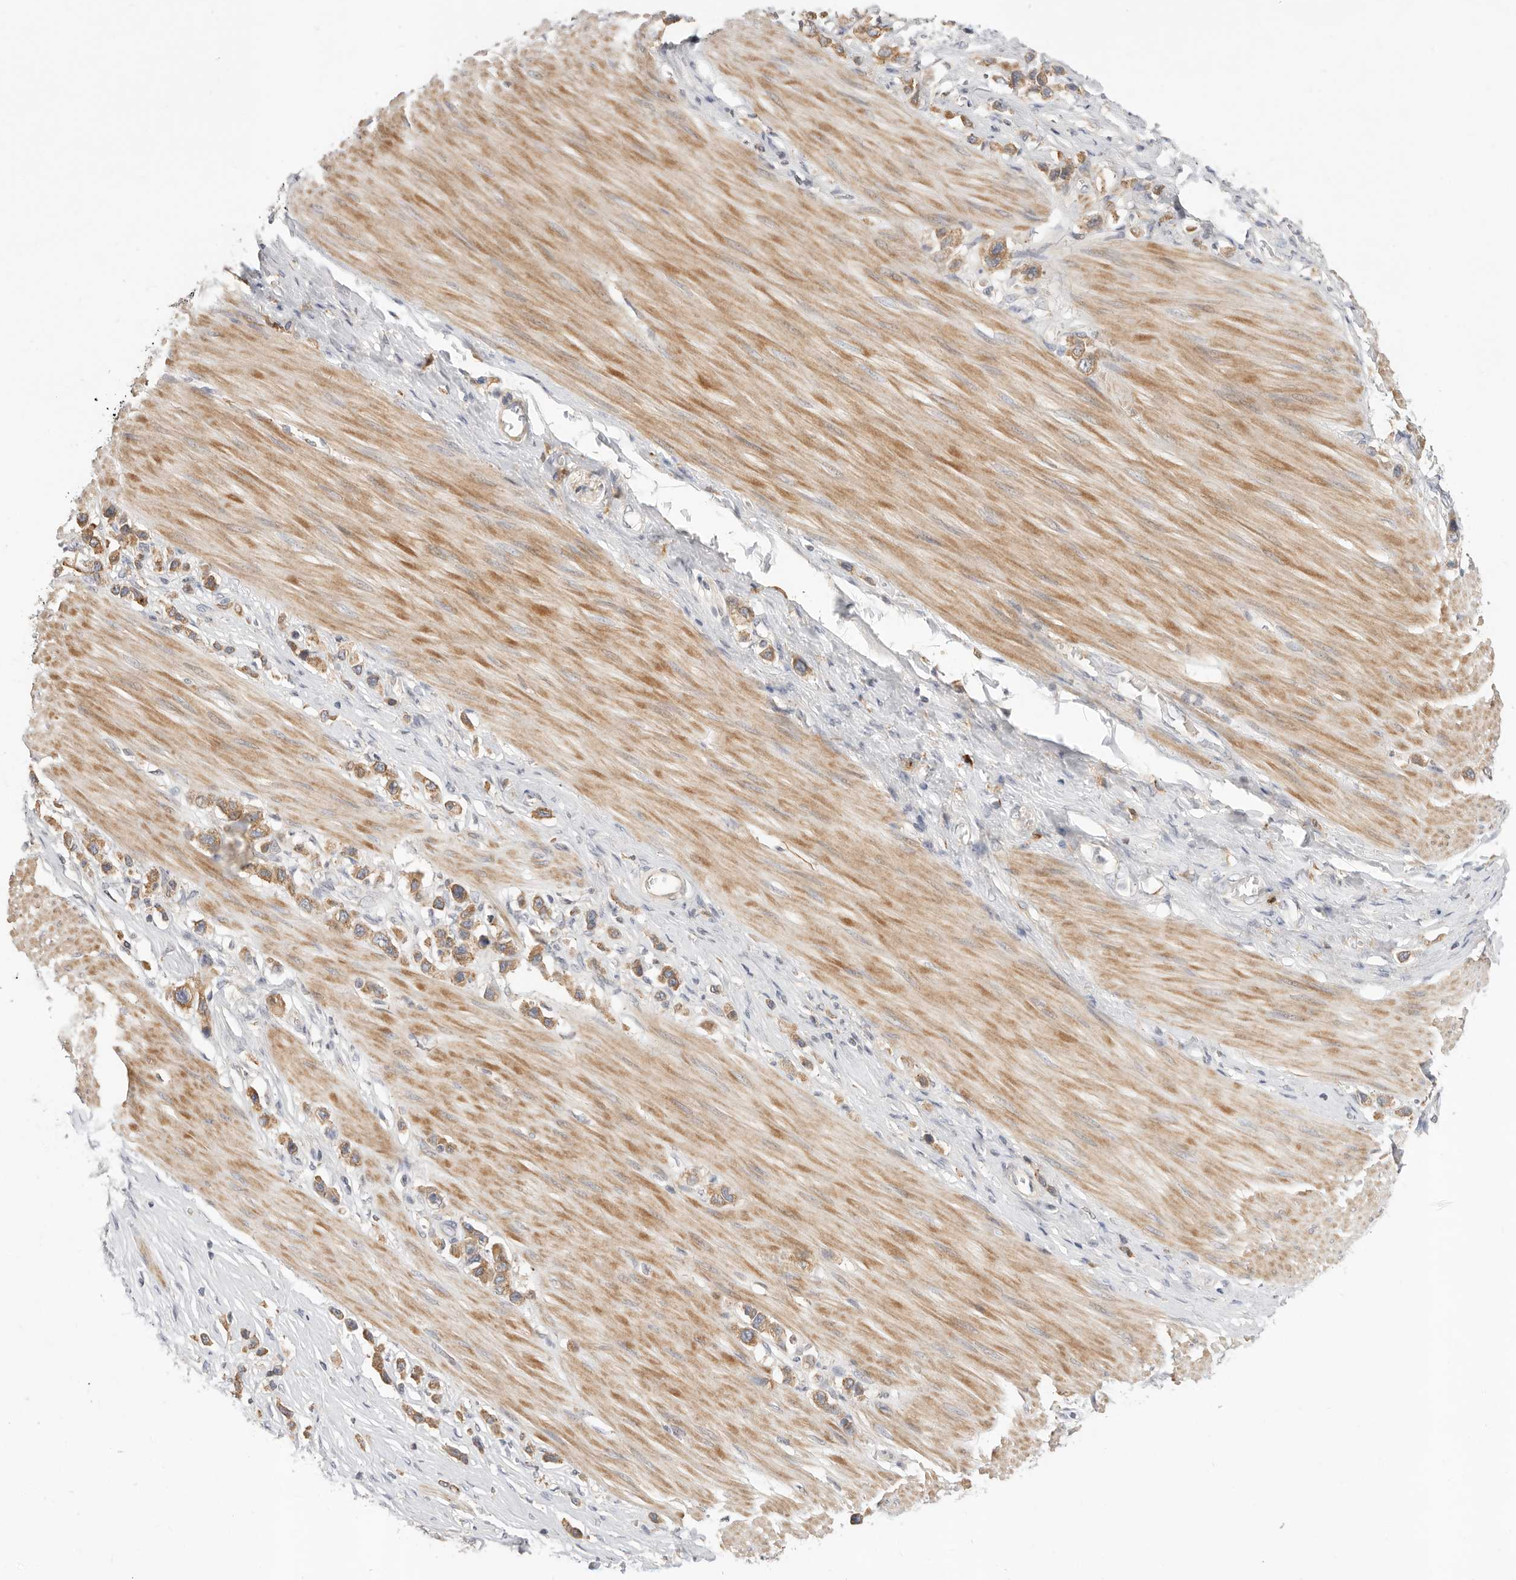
{"staining": {"intensity": "moderate", "quantity": ">75%", "location": "cytoplasmic/membranous"}, "tissue": "stomach cancer", "cell_type": "Tumor cells", "image_type": "cancer", "snomed": [{"axis": "morphology", "description": "Adenocarcinoma, NOS"}, {"axis": "topography", "description": "Stomach"}], "caption": "There is medium levels of moderate cytoplasmic/membranous staining in tumor cells of stomach adenocarcinoma, as demonstrated by immunohistochemical staining (brown color).", "gene": "USH1C", "patient": {"sex": "female", "age": 65}}